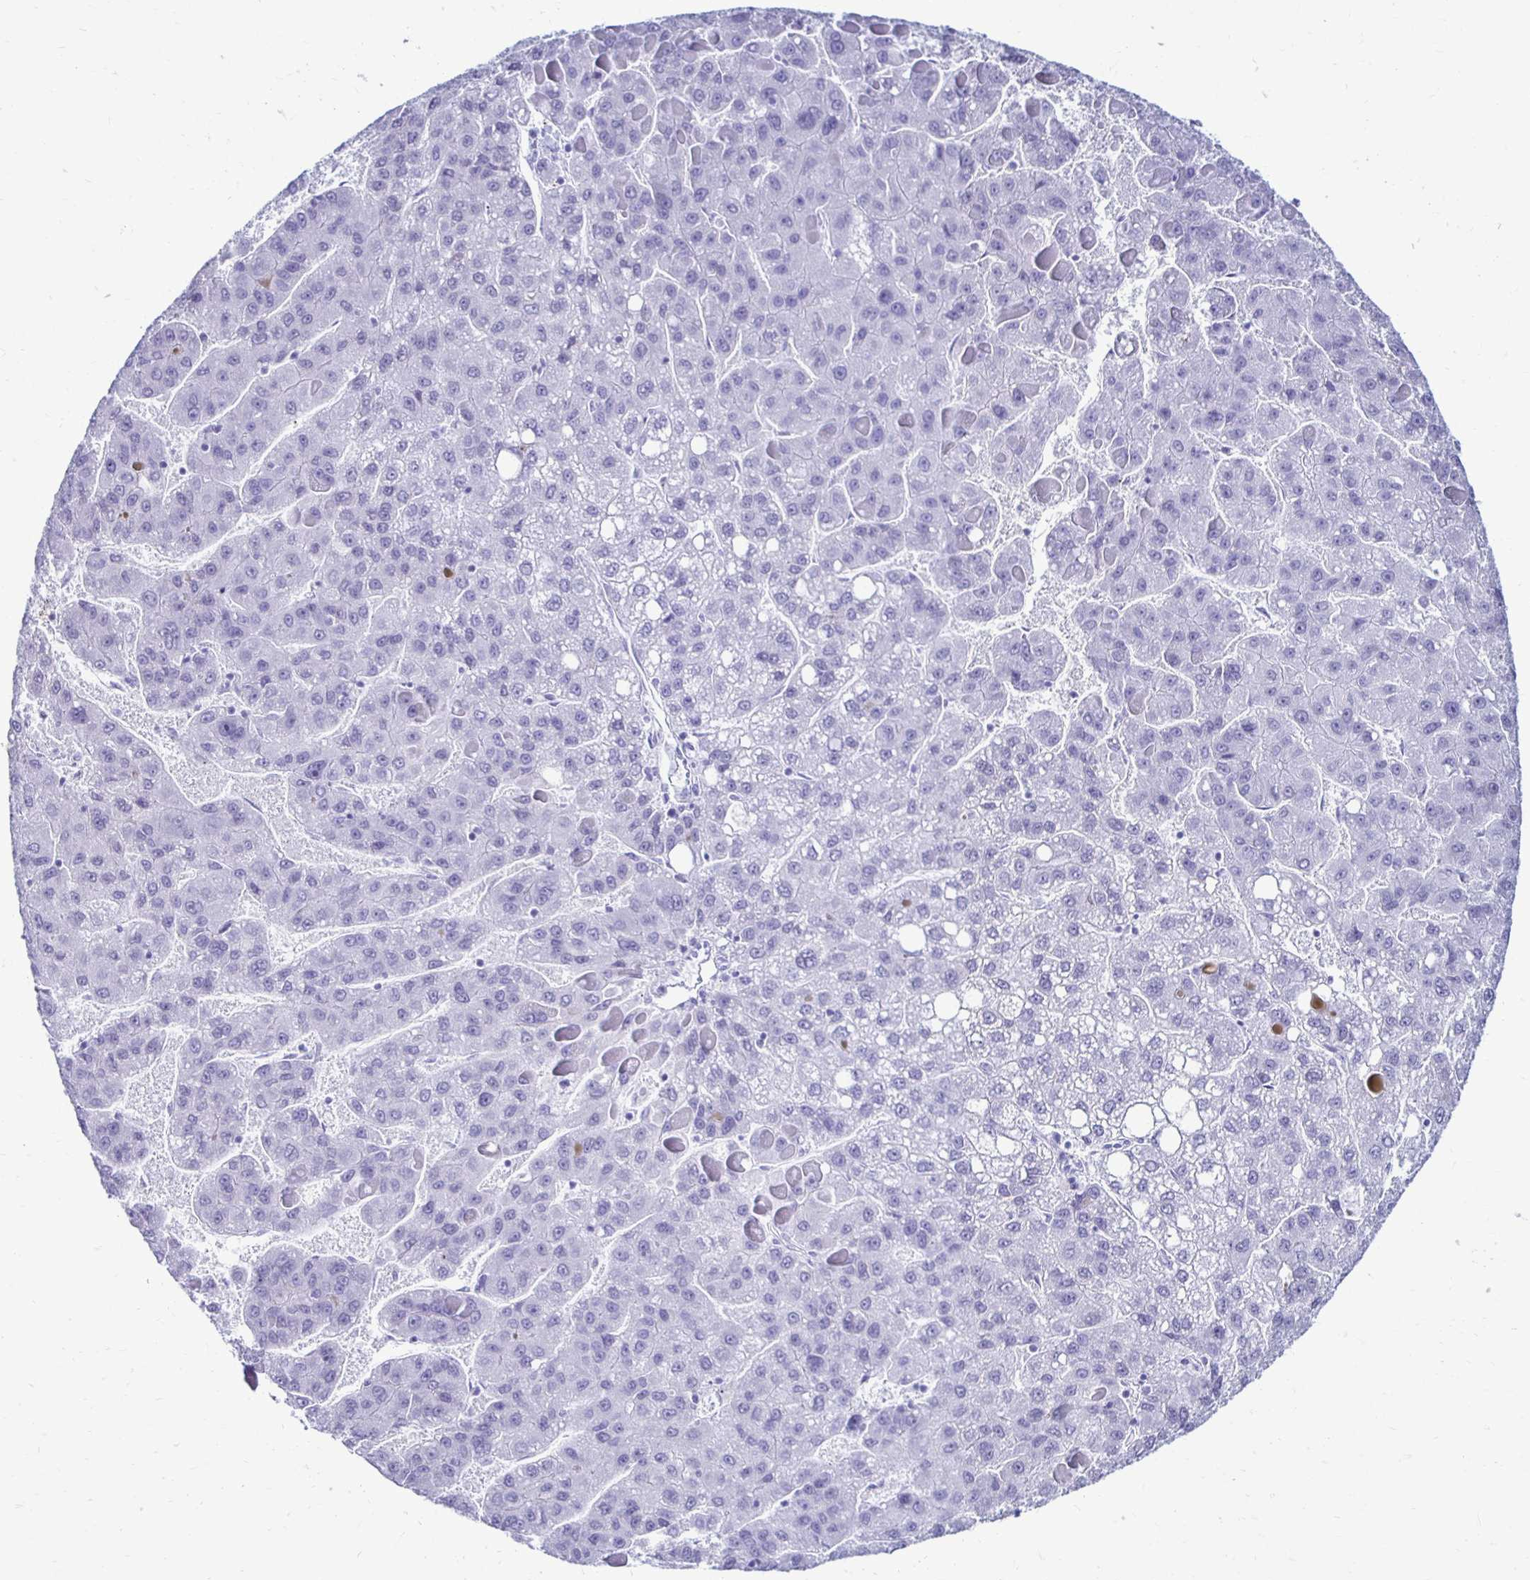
{"staining": {"intensity": "negative", "quantity": "none", "location": "none"}, "tissue": "liver cancer", "cell_type": "Tumor cells", "image_type": "cancer", "snomed": [{"axis": "morphology", "description": "Carcinoma, Hepatocellular, NOS"}, {"axis": "topography", "description": "Liver"}], "caption": "Immunohistochemical staining of human liver cancer displays no significant positivity in tumor cells. The staining is performed using DAB (3,3'-diaminobenzidine) brown chromogen with nuclei counter-stained in using hematoxylin.", "gene": "CST5", "patient": {"sex": "female", "age": 82}}